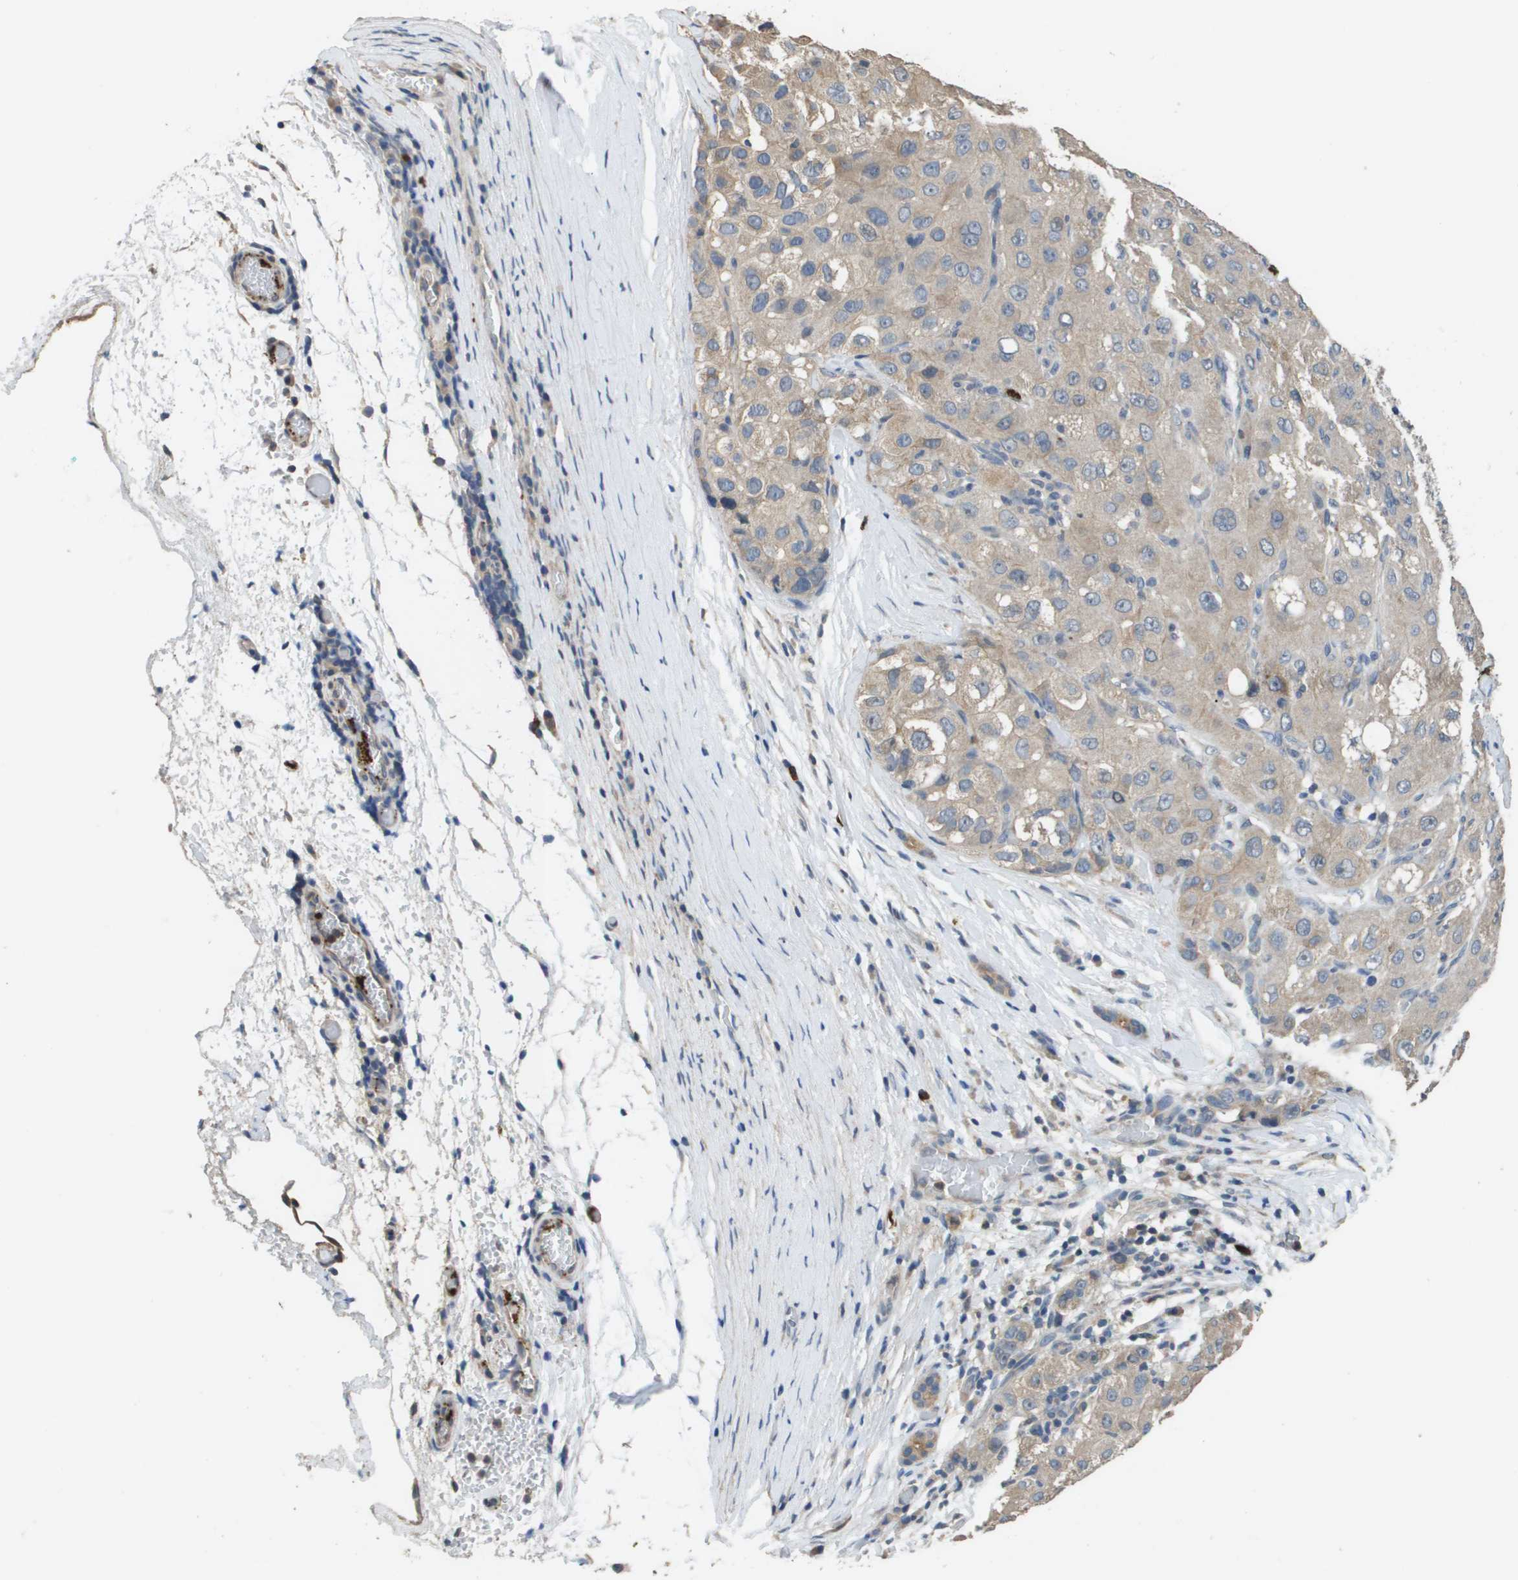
{"staining": {"intensity": "weak", "quantity": ">75%", "location": "cytoplasmic/membranous"}, "tissue": "liver cancer", "cell_type": "Tumor cells", "image_type": "cancer", "snomed": [{"axis": "morphology", "description": "Carcinoma, Hepatocellular, NOS"}, {"axis": "topography", "description": "Liver"}], "caption": "IHC staining of liver cancer (hepatocellular carcinoma), which displays low levels of weak cytoplasmic/membranous staining in approximately >75% of tumor cells indicating weak cytoplasmic/membranous protein positivity. The staining was performed using DAB (brown) for protein detection and nuclei were counterstained in hematoxylin (blue).", "gene": "RAB27B", "patient": {"sex": "male", "age": 80}}